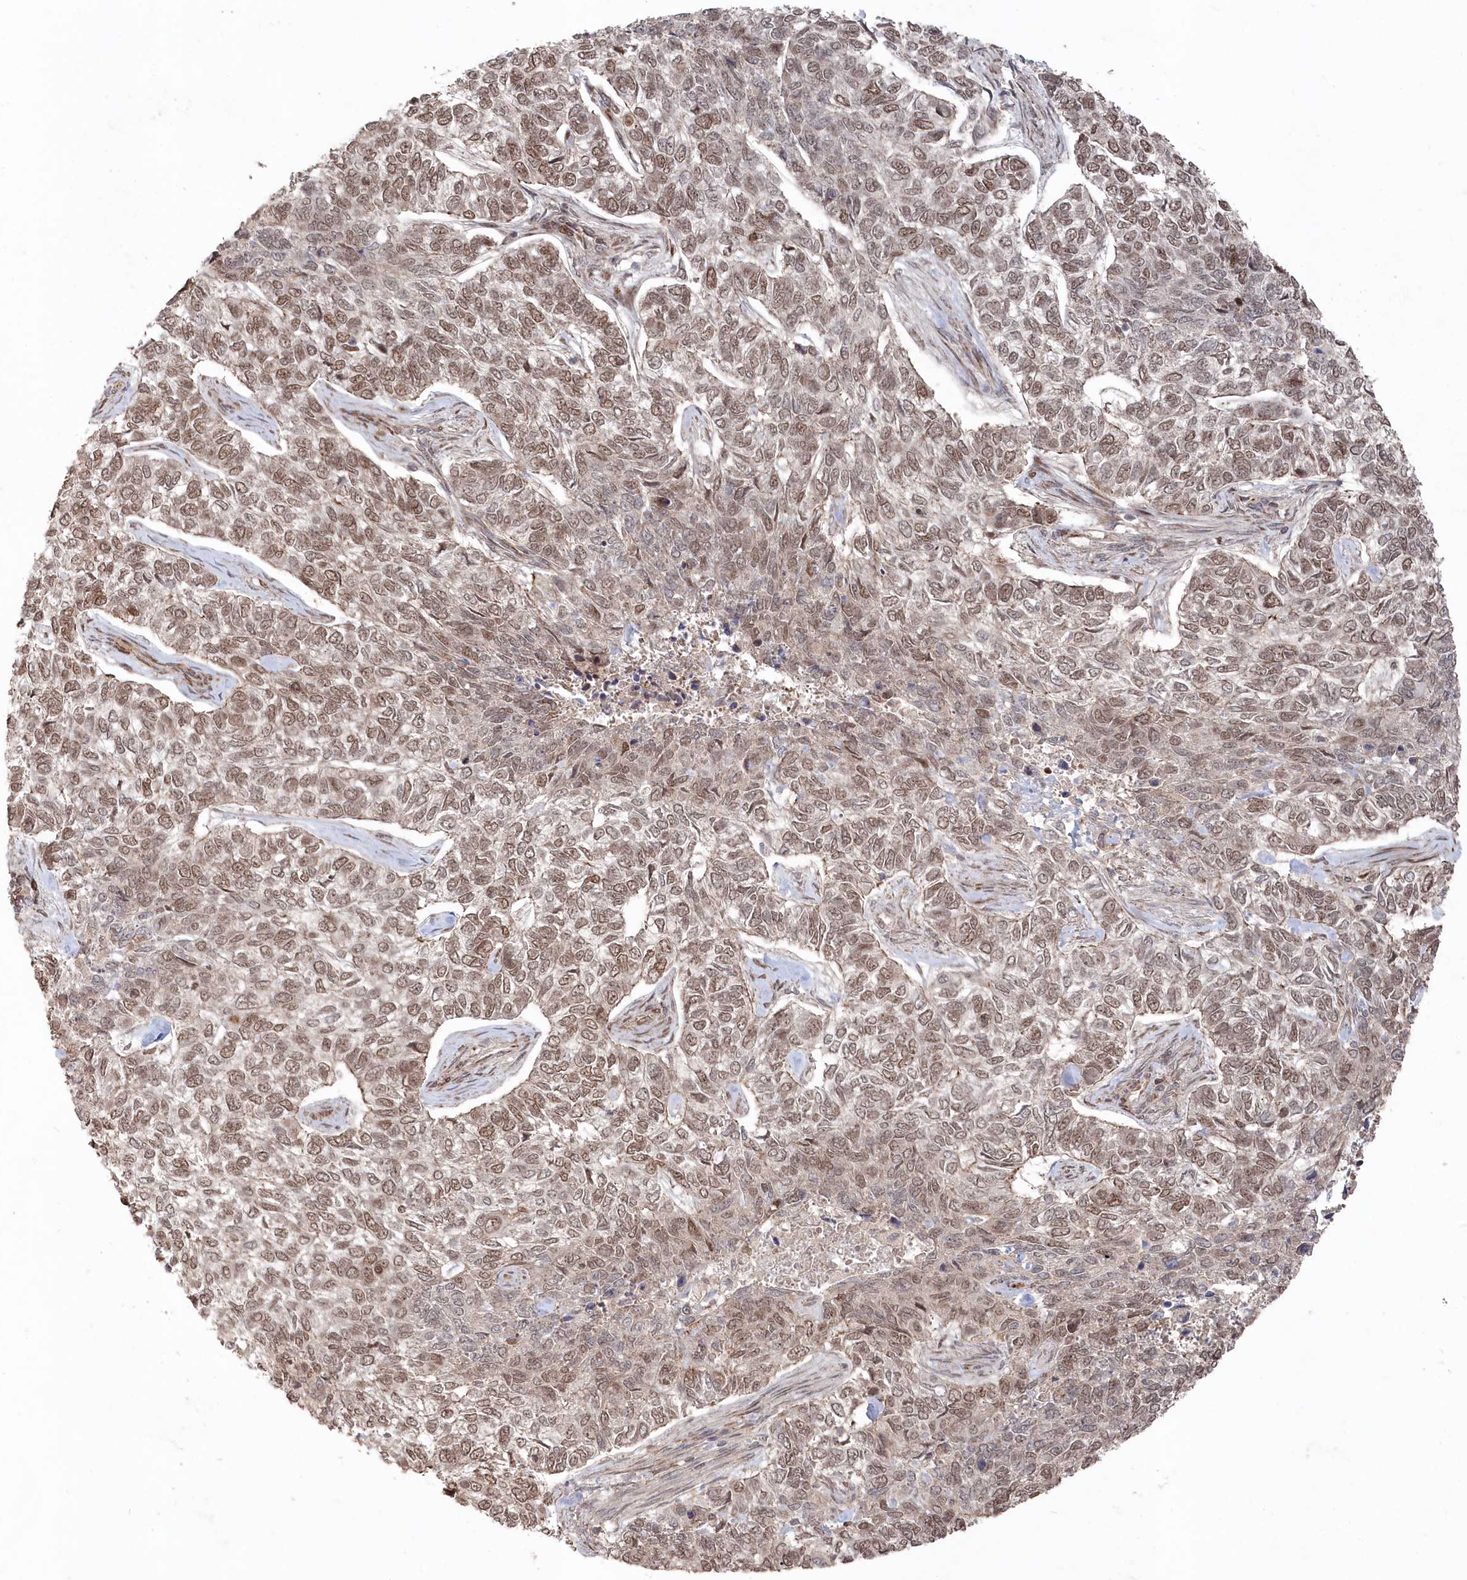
{"staining": {"intensity": "weak", "quantity": ">75%", "location": "nuclear"}, "tissue": "skin cancer", "cell_type": "Tumor cells", "image_type": "cancer", "snomed": [{"axis": "morphology", "description": "Basal cell carcinoma"}, {"axis": "topography", "description": "Skin"}], "caption": "Protein expression analysis of human basal cell carcinoma (skin) reveals weak nuclear expression in about >75% of tumor cells.", "gene": "POLR3A", "patient": {"sex": "female", "age": 65}}